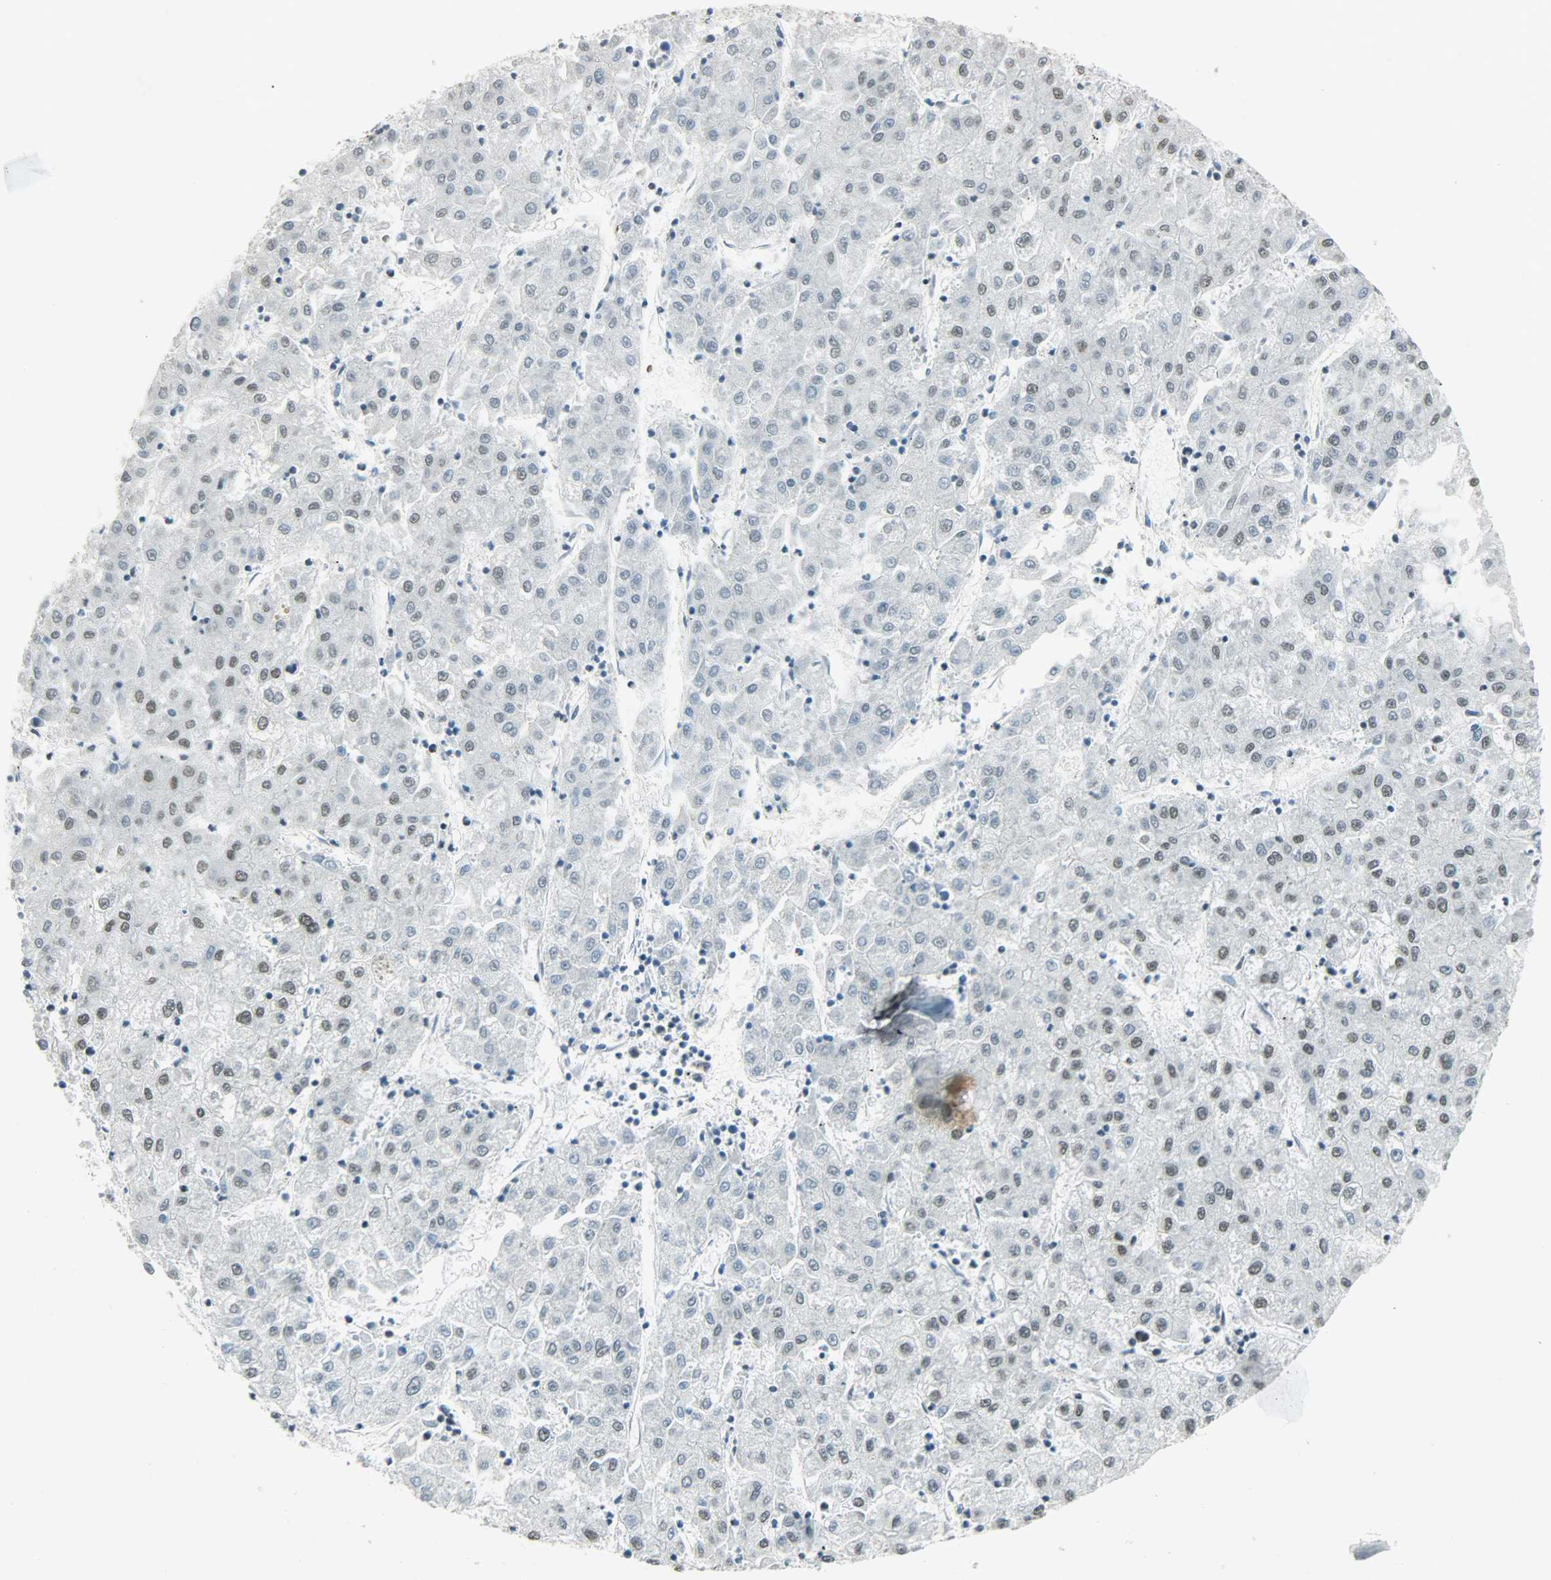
{"staining": {"intensity": "weak", "quantity": "<25%", "location": "nuclear"}, "tissue": "liver cancer", "cell_type": "Tumor cells", "image_type": "cancer", "snomed": [{"axis": "morphology", "description": "Carcinoma, Hepatocellular, NOS"}, {"axis": "topography", "description": "Liver"}], "caption": "There is no significant expression in tumor cells of liver cancer (hepatocellular carcinoma). (DAB (3,3'-diaminobenzidine) immunohistochemistry, high magnification).", "gene": "MYEF2", "patient": {"sex": "male", "age": 72}}